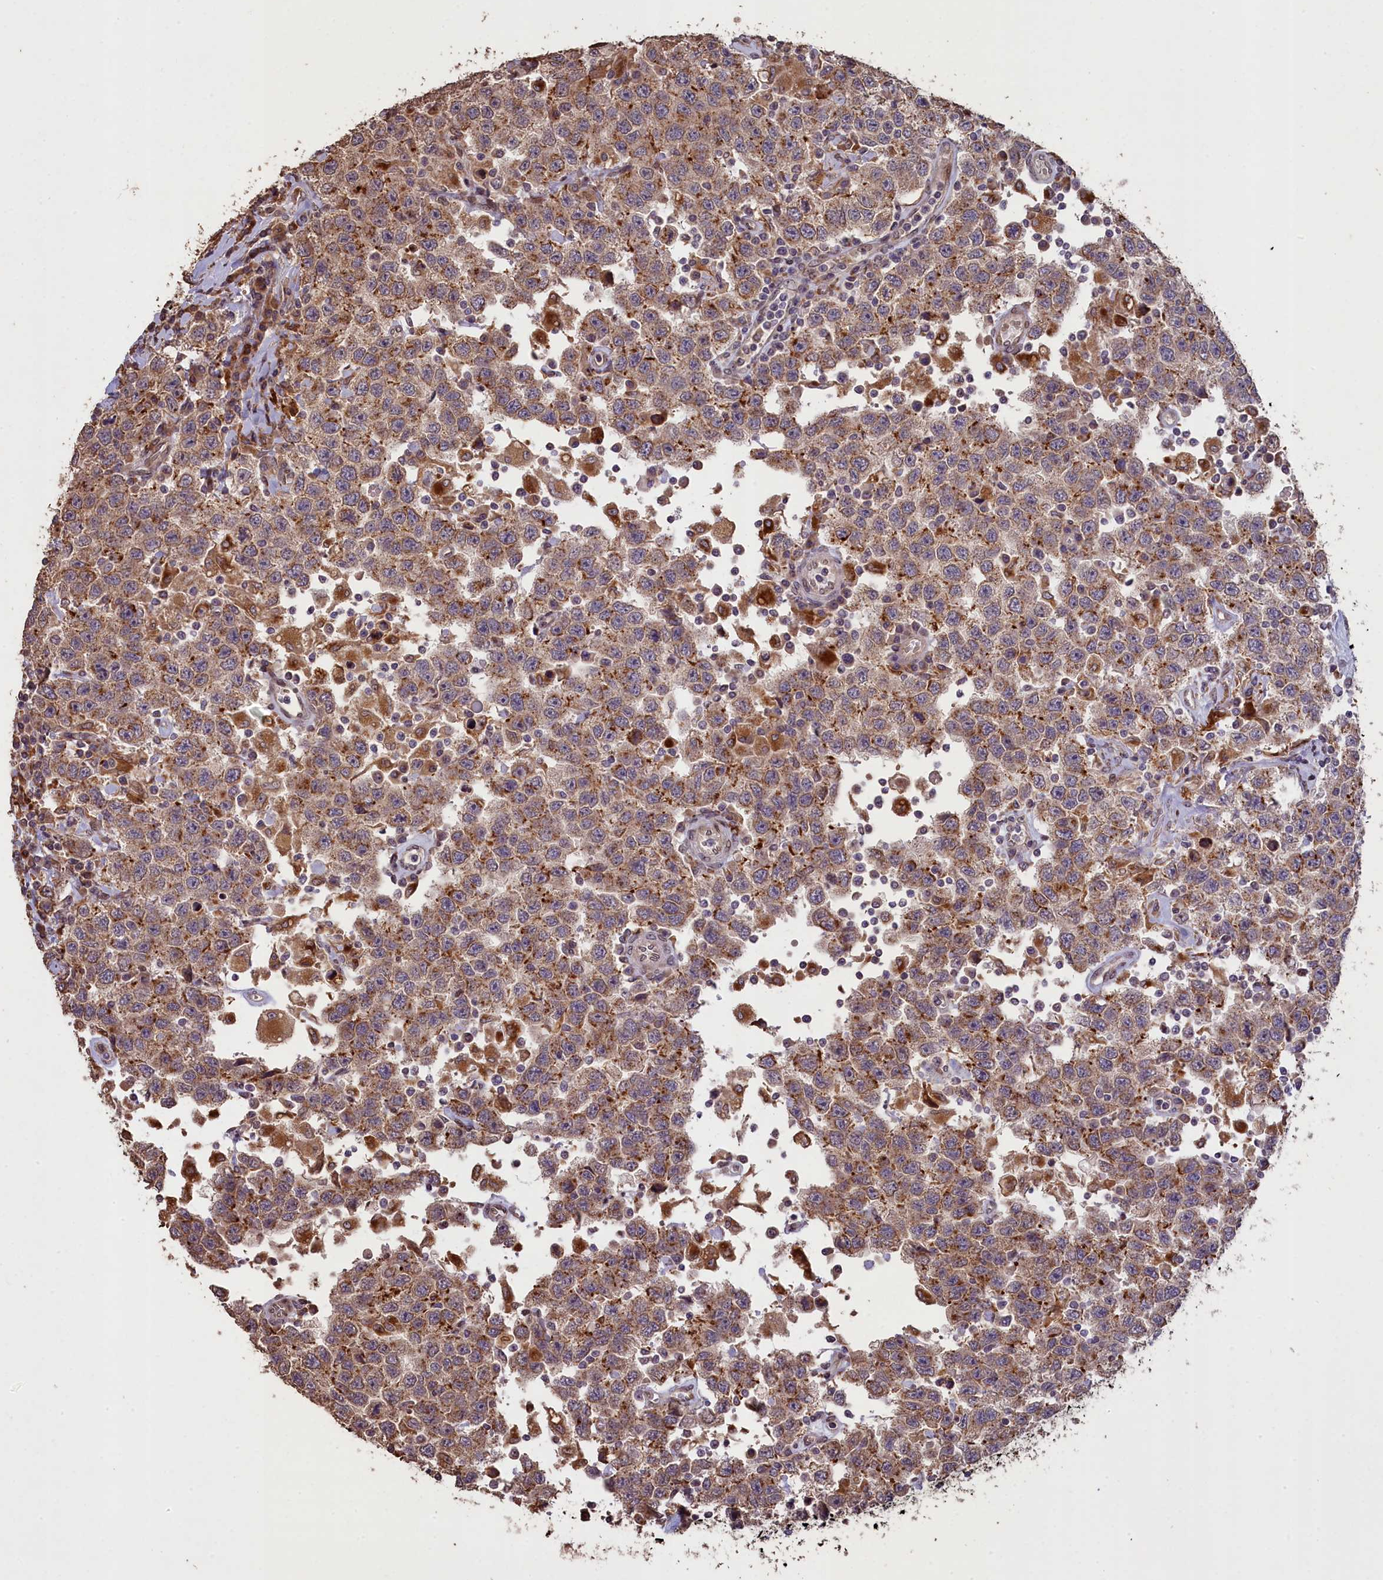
{"staining": {"intensity": "moderate", "quantity": ">75%", "location": "cytoplasmic/membranous"}, "tissue": "testis cancer", "cell_type": "Tumor cells", "image_type": "cancer", "snomed": [{"axis": "morphology", "description": "Seminoma, NOS"}, {"axis": "topography", "description": "Testis"}], "caption": "Human testis seminoma stained with a brown dye reveals moderate cytoplasmic/membranous positive positivity in approximately >75% of tumor cells.", "gene": "SLC38A7", "patient": {"sex": "male", "age": 41}}